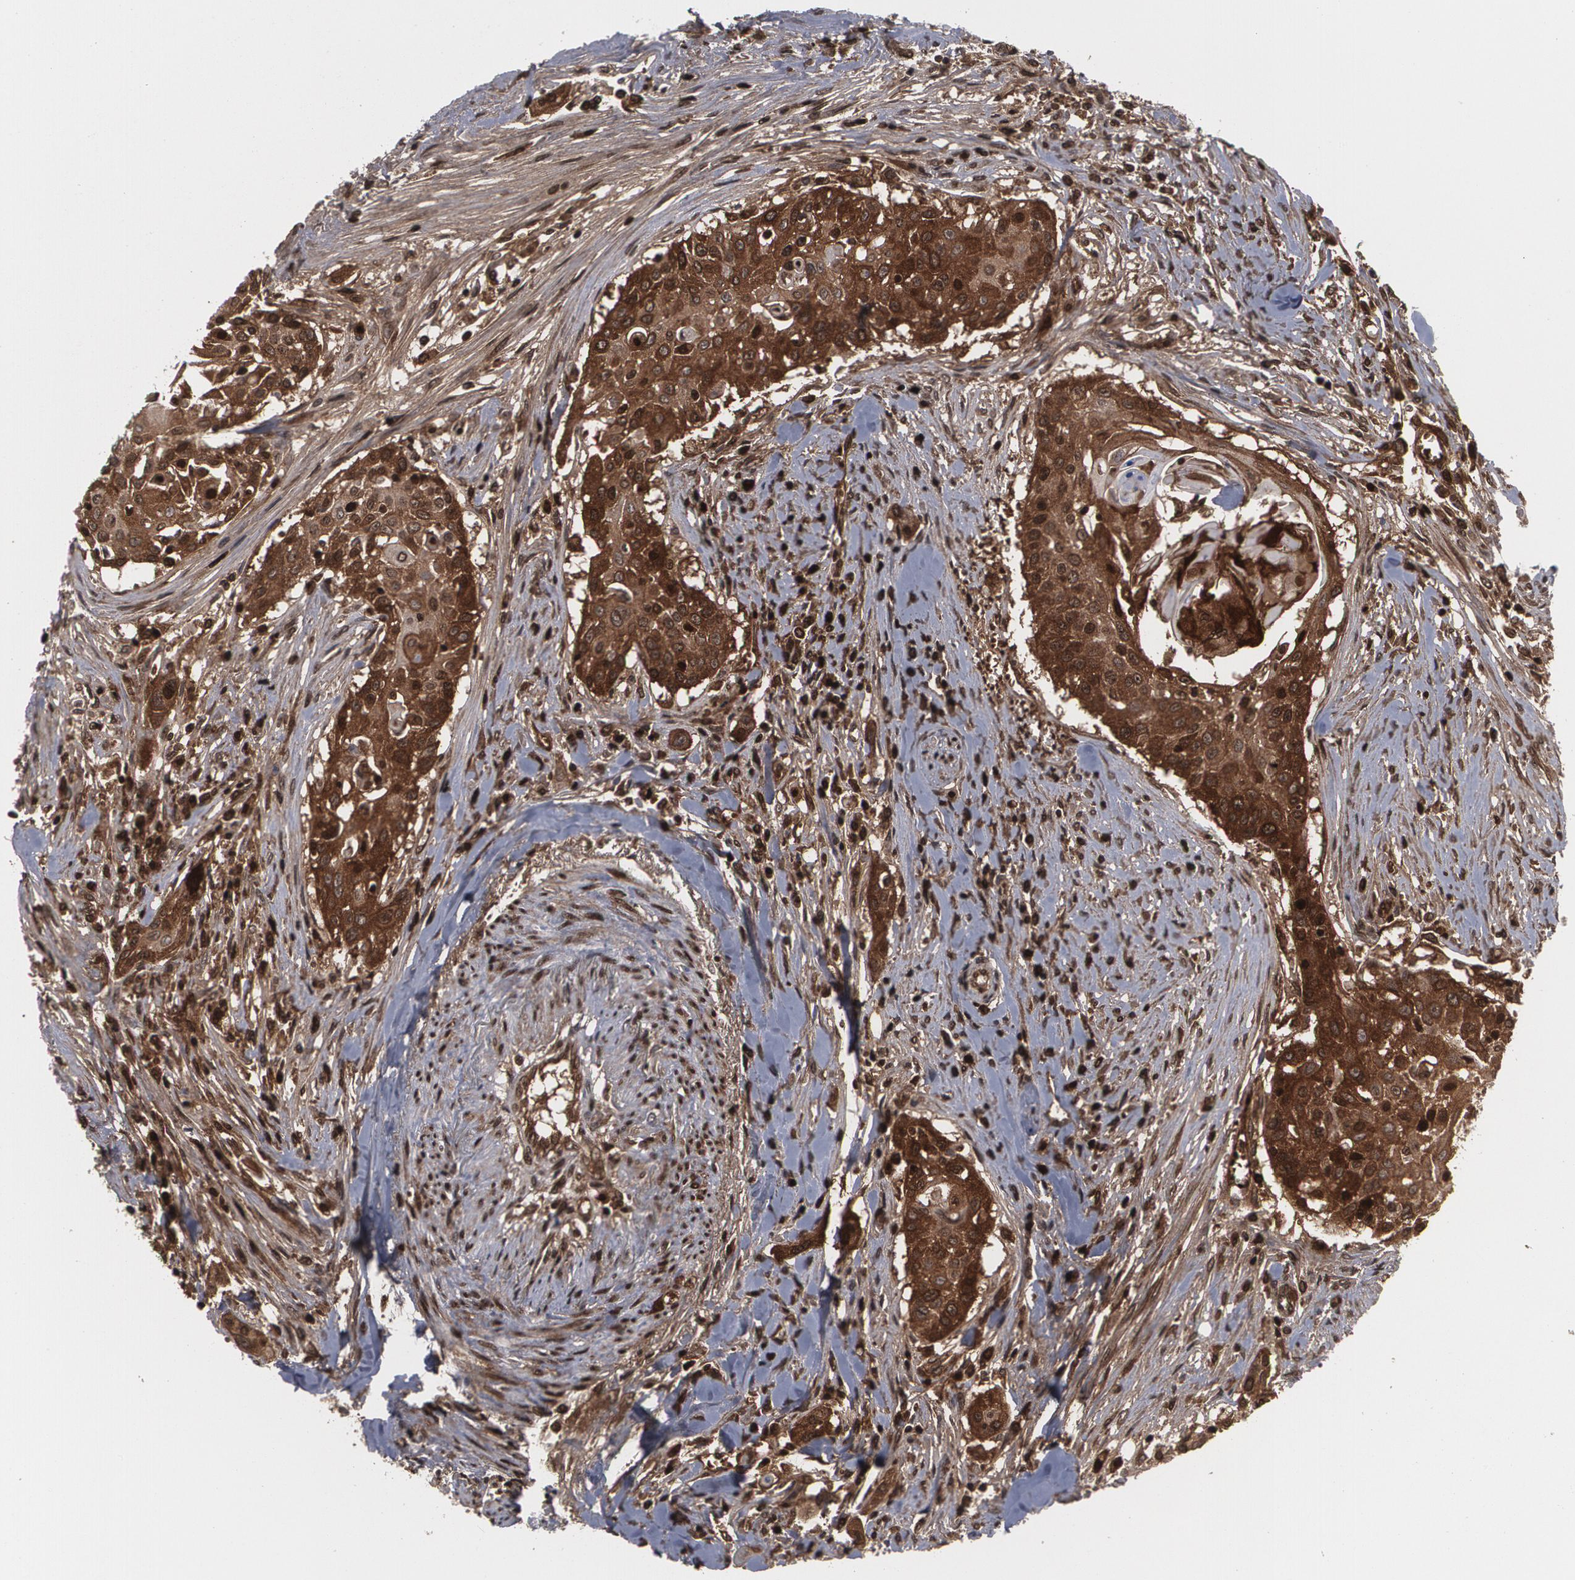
{"staining": {"intensity": "moderate", "quantity": ">75%", "location": "cytoplasmic/membranous,nuclear"}, "tissue": "head and neck cancer", "cell_type": "Tumor cells", "image_type": "cancer", "snomed": [{"axis": "morphology", "description": "Squamous cell carcinoma, NOS"}, {"axis": "morphology", "description": "Squamous cell carcinoma, metastatic, NOS"}, {"axis": "topography", "description": "Lymph node"}, {"axis": "topography", "description": "Salivary gland"}, {"axis": "topography", "description": "Head-Neck"}], "caption": "Human head and neck cancer (squamous cell carcinoma) stained for a protein (brown) demonstrates moderate cytoplasmic/membranous and nuclear positive expression in approximately >75% of tumor cells.", "gene": "LRG1", "patient": {"sex": "female", "age": 74}}